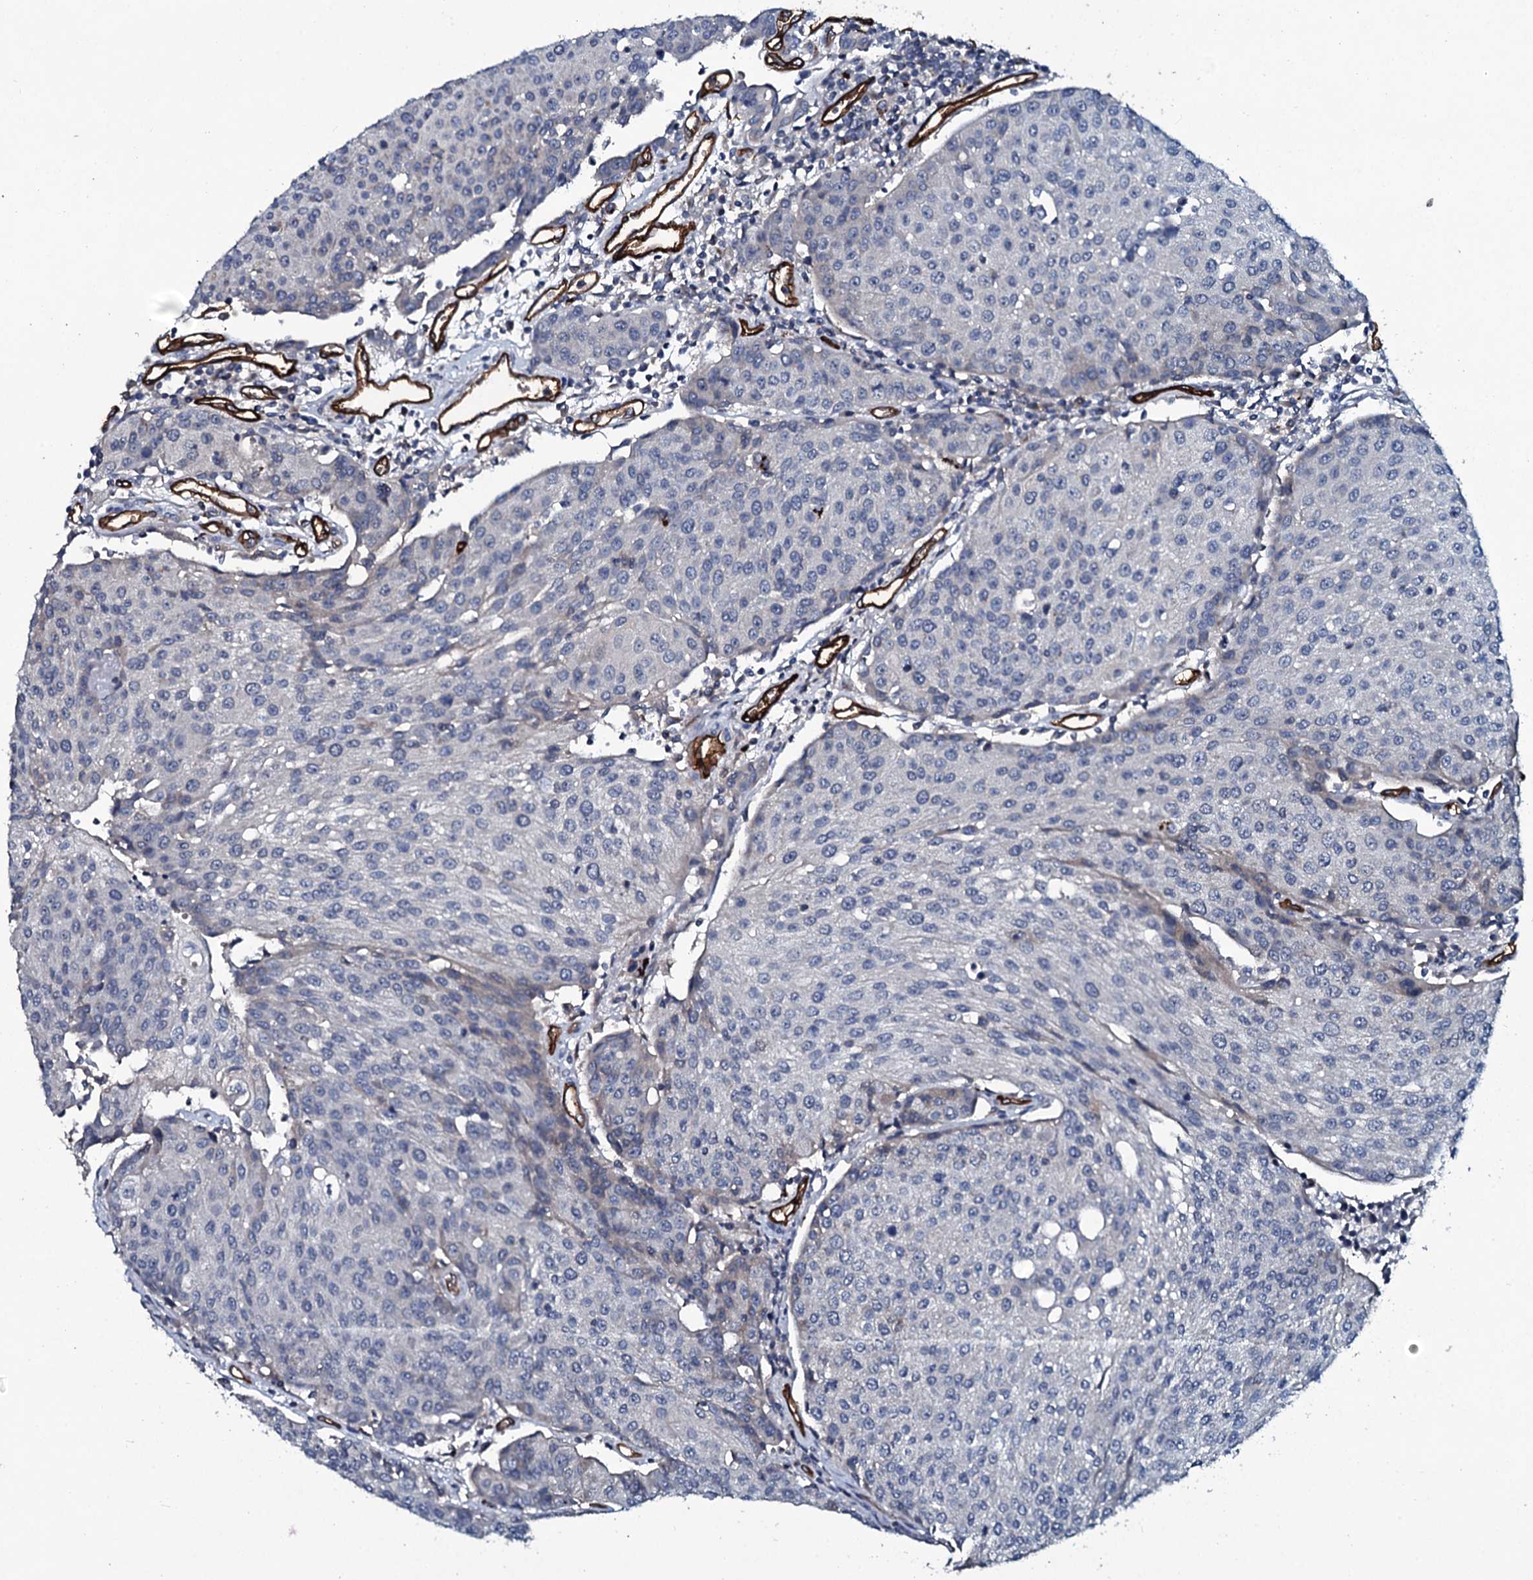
{"staining": {"intensity": "negative", "quantity": "none", "location": "none"}, "tissue": "urothelial cancer", "cell_type": "Tumor cells", "image_type": "cancer", "snomed": [{"axis": "morphology", "description": "Urothelial carcinoma, High grade"}, {"axis": "topography", "description": "Urinary bladder"}], "caption": "IHC micrograph of urothelial carcinoma (high-grade) stained for a protein (brown), which reveals no expression in tumor cells. Nuclei are stained in blue.", "gene": "CLEC14A", "patient": {"sex": "female", "age": 85}}